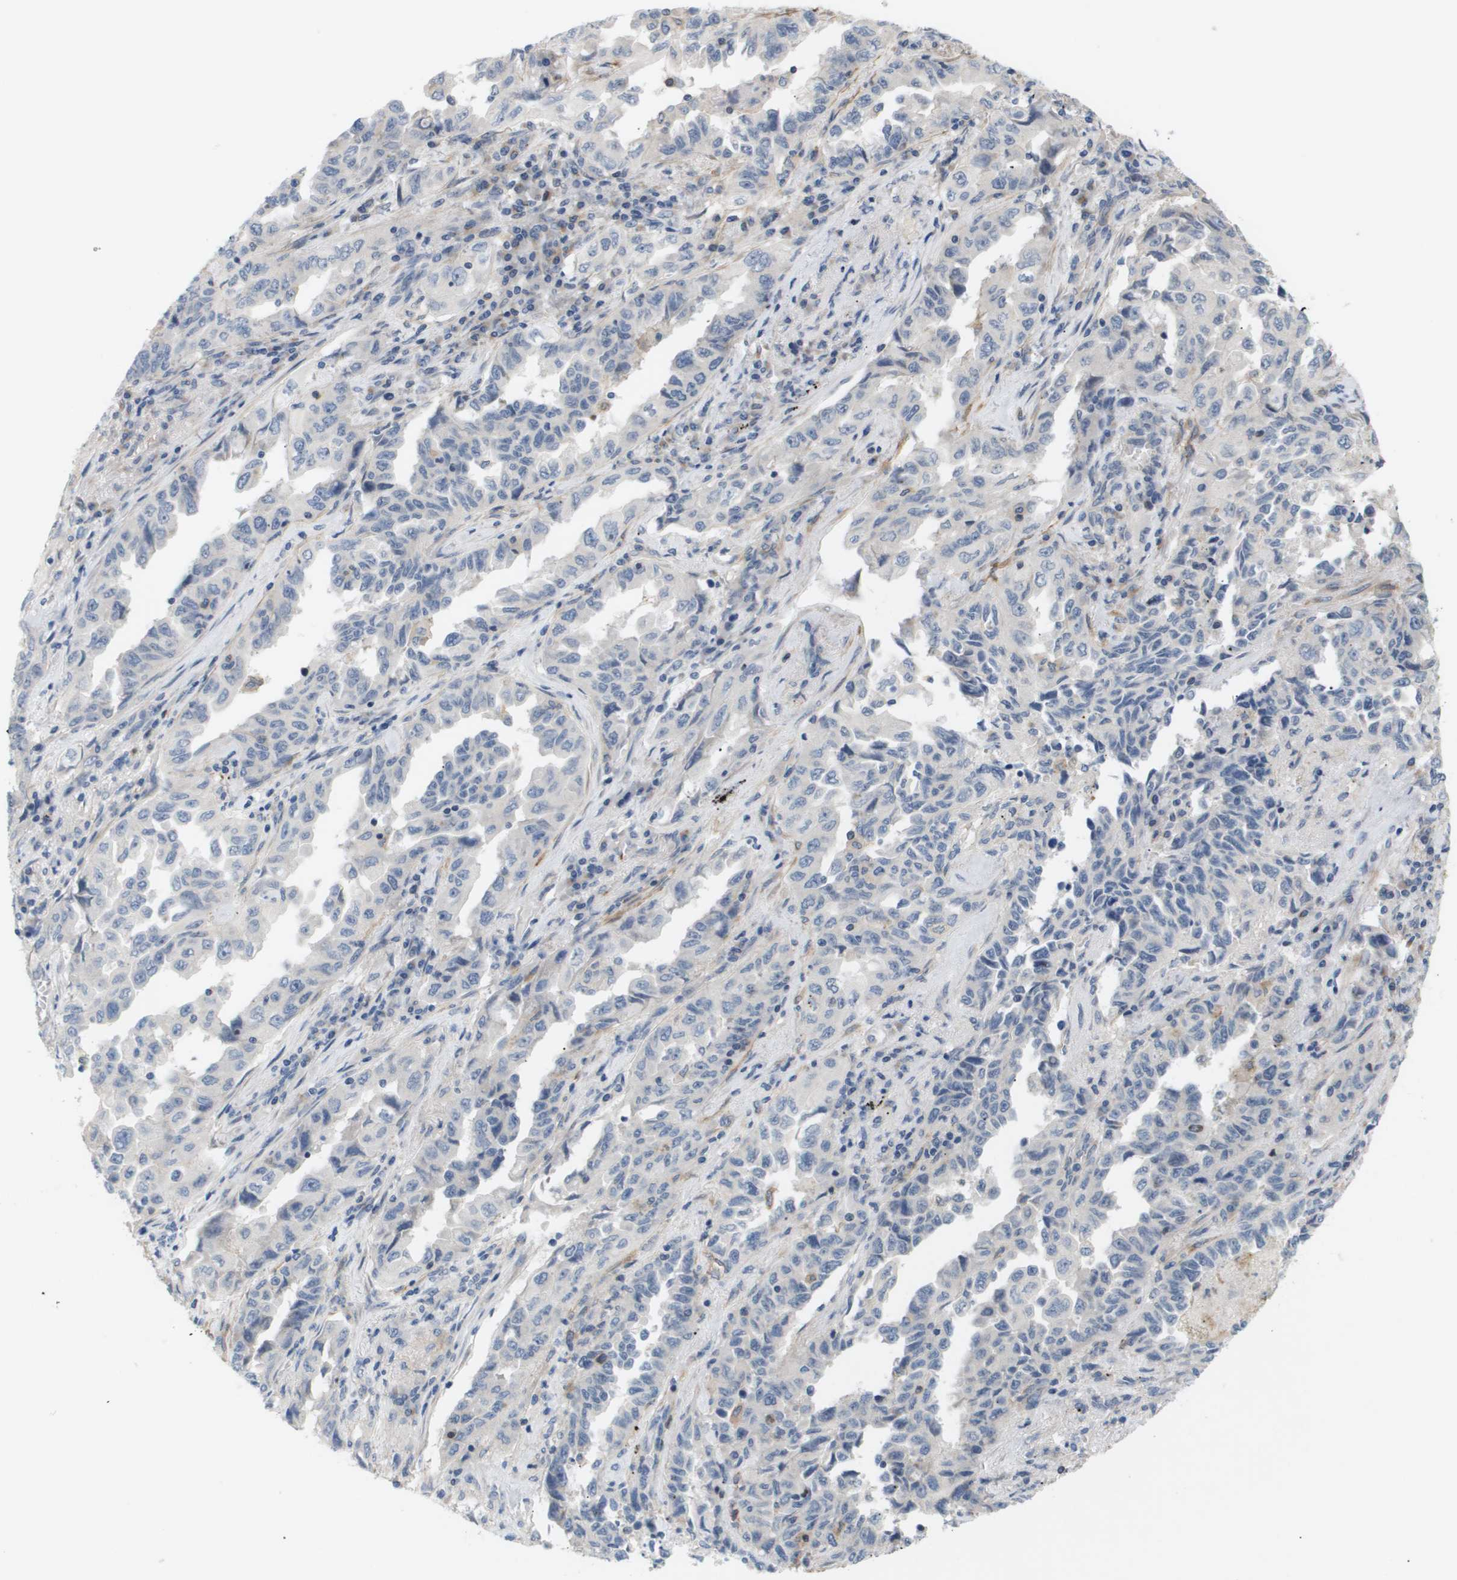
{"staining": {"intensity": "negative", "quantity": "none", "location": "none"}, "tissue": "lung cancer", "cell_type": "Tumor cells", "image_type": "cancer", "snomed": [{"axis": "morphology", "description": "Adenocarcinoma, NOS"}, {"axis": "topography", "description": "Lung"}], "caption": "IHC micrograph of human lung cancer (adenocarcinoma) stained for a protein (brown), which reveals no positivity in tumor cells.", "gene": "CORO2B", "patient": {"sex": "female", "age": 51}}